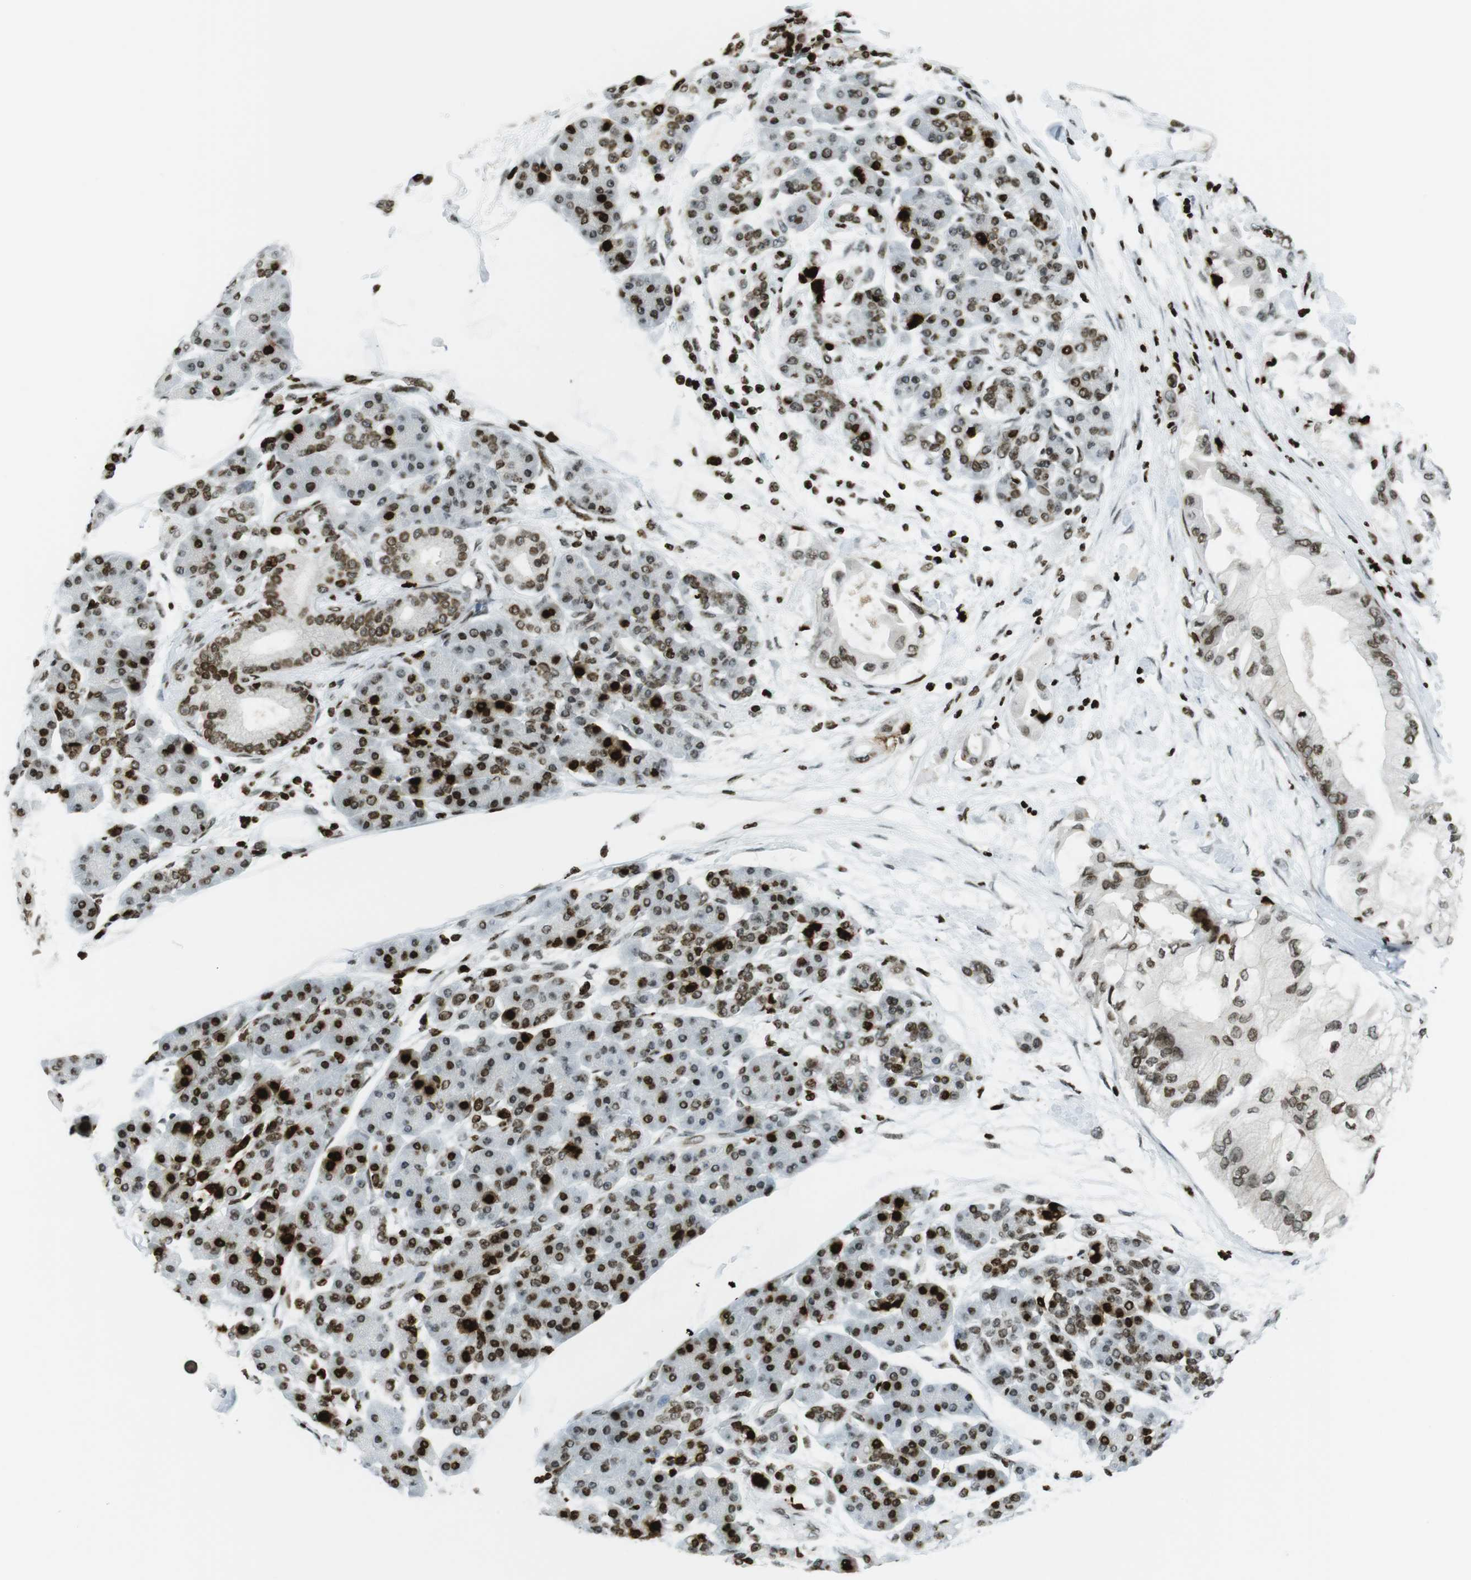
{"staining": {"intensity": "strong", "quantity": ">75%", "location": "nuclear"}, "tissue": "pancreatic cancer", "cell_type": "Tumor cells", "image_type": "cancer", "snomed": [{"axis": "morphology", "description": "Adenocarcinoma, NOS"}, {"axis": "morphology", "description": "Adenocarcinoma, metastatic, NOS"}, {"axis": "topography", "description": "Lymph node"}, {"axis": "topography", "description": "Pancreas"}, {"axis": "topography", "description": "Duodenum"}], "caption": "Immunohistochemical staining of human pancreatic metastatic adenocarcinoma displays high levels of strong nuclear staining in approximately >75% of tumor cells.", "gene": "H2AC8", "patient": {"sex": "female", "age": 64}}